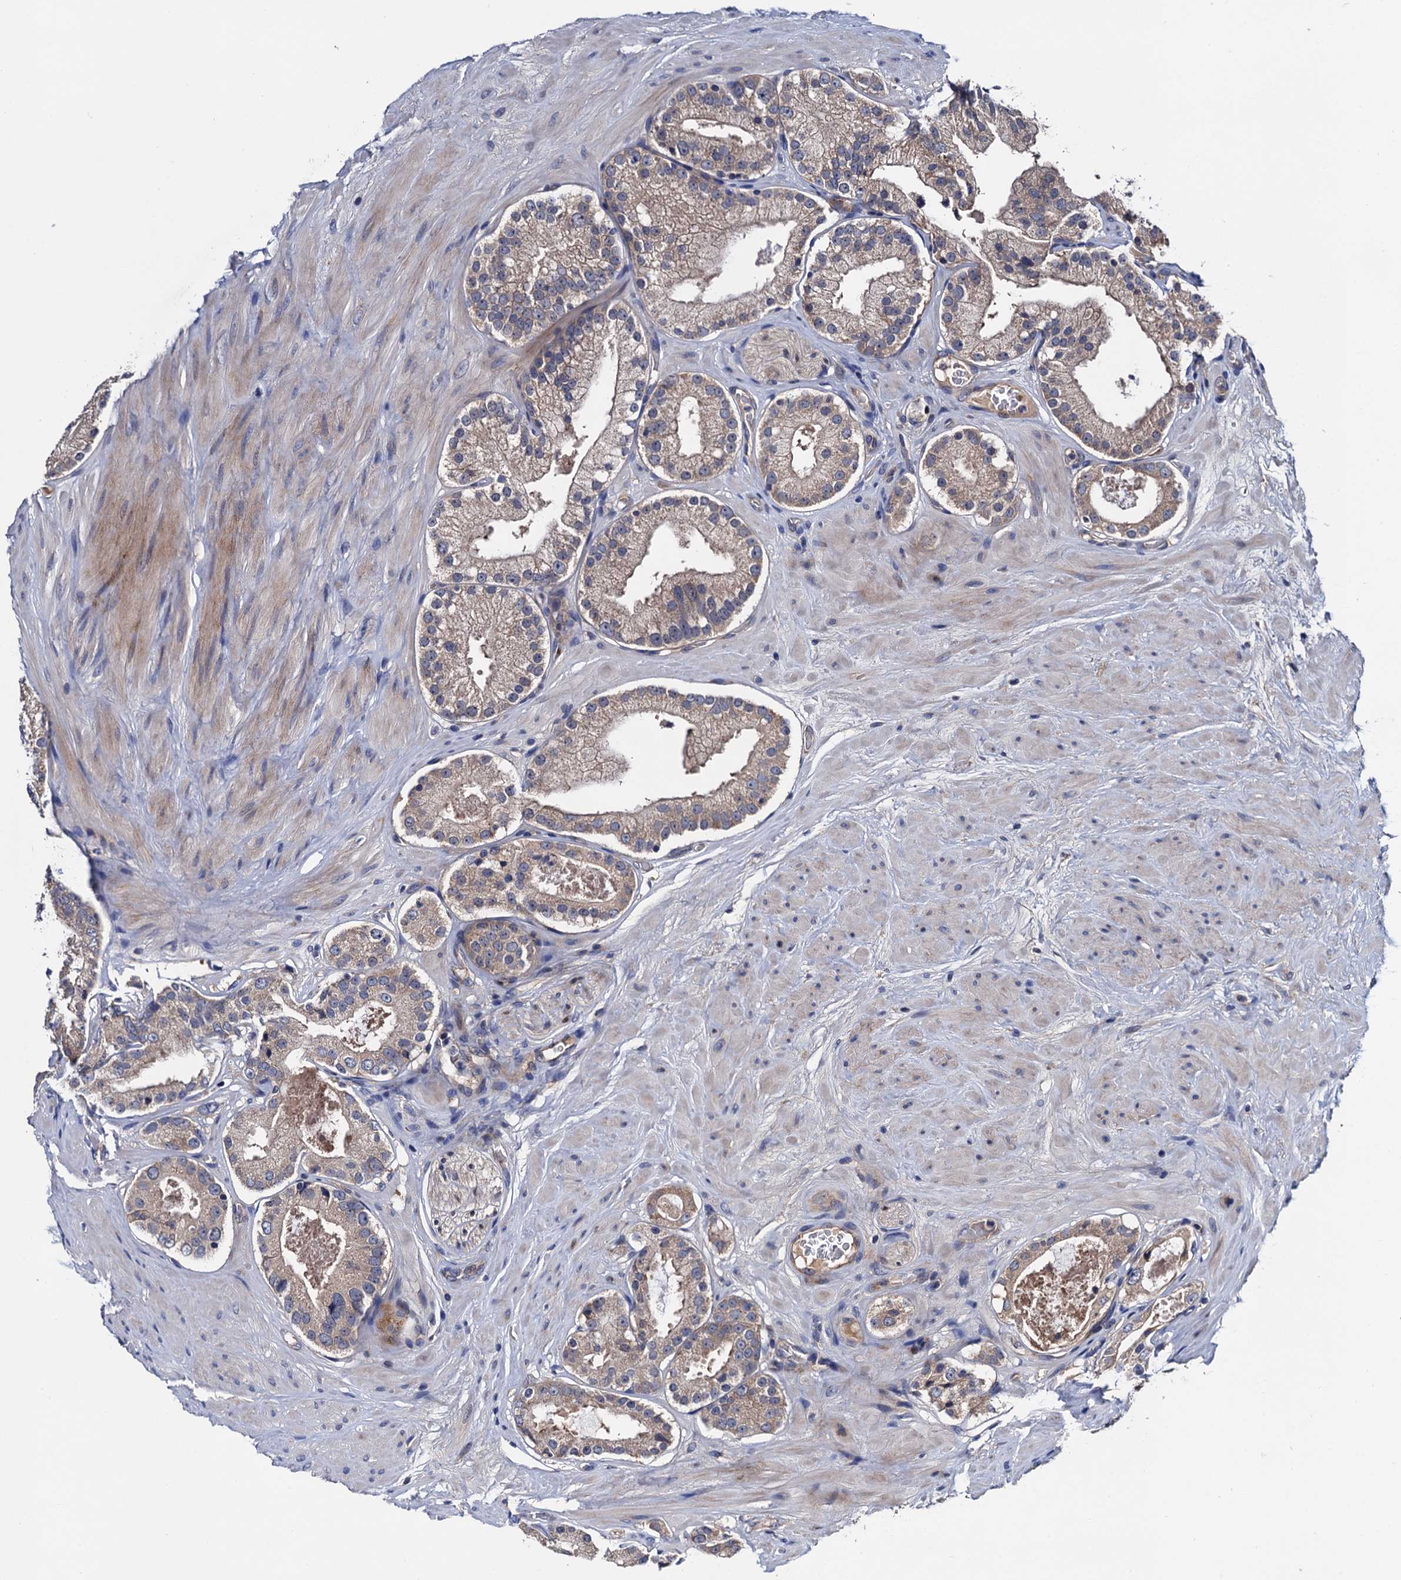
{"staining": {"intensity": "weak", "quantity": "<25%", "location": "cytoplasmic/membranous"}, "tissue": "prostate cancer", "cell_type": "Tumor cells", "image_type": "cancer", "snomed": [{"axis": "morphology", "description": "Adenocarcinoma, High grade"}, {"axis": "topography", "description": "Prostate"}], "caption": "An immunohistochemistry (IHC) histopathology image of prostate cancer (high-grade adenocarcinoma) is shown. There is no staining in tumor cells of prostate cancer (high-grade adenocarcinoma).", "gene": "TRMT112", "patient": {"sex": "male", "age": 65}}